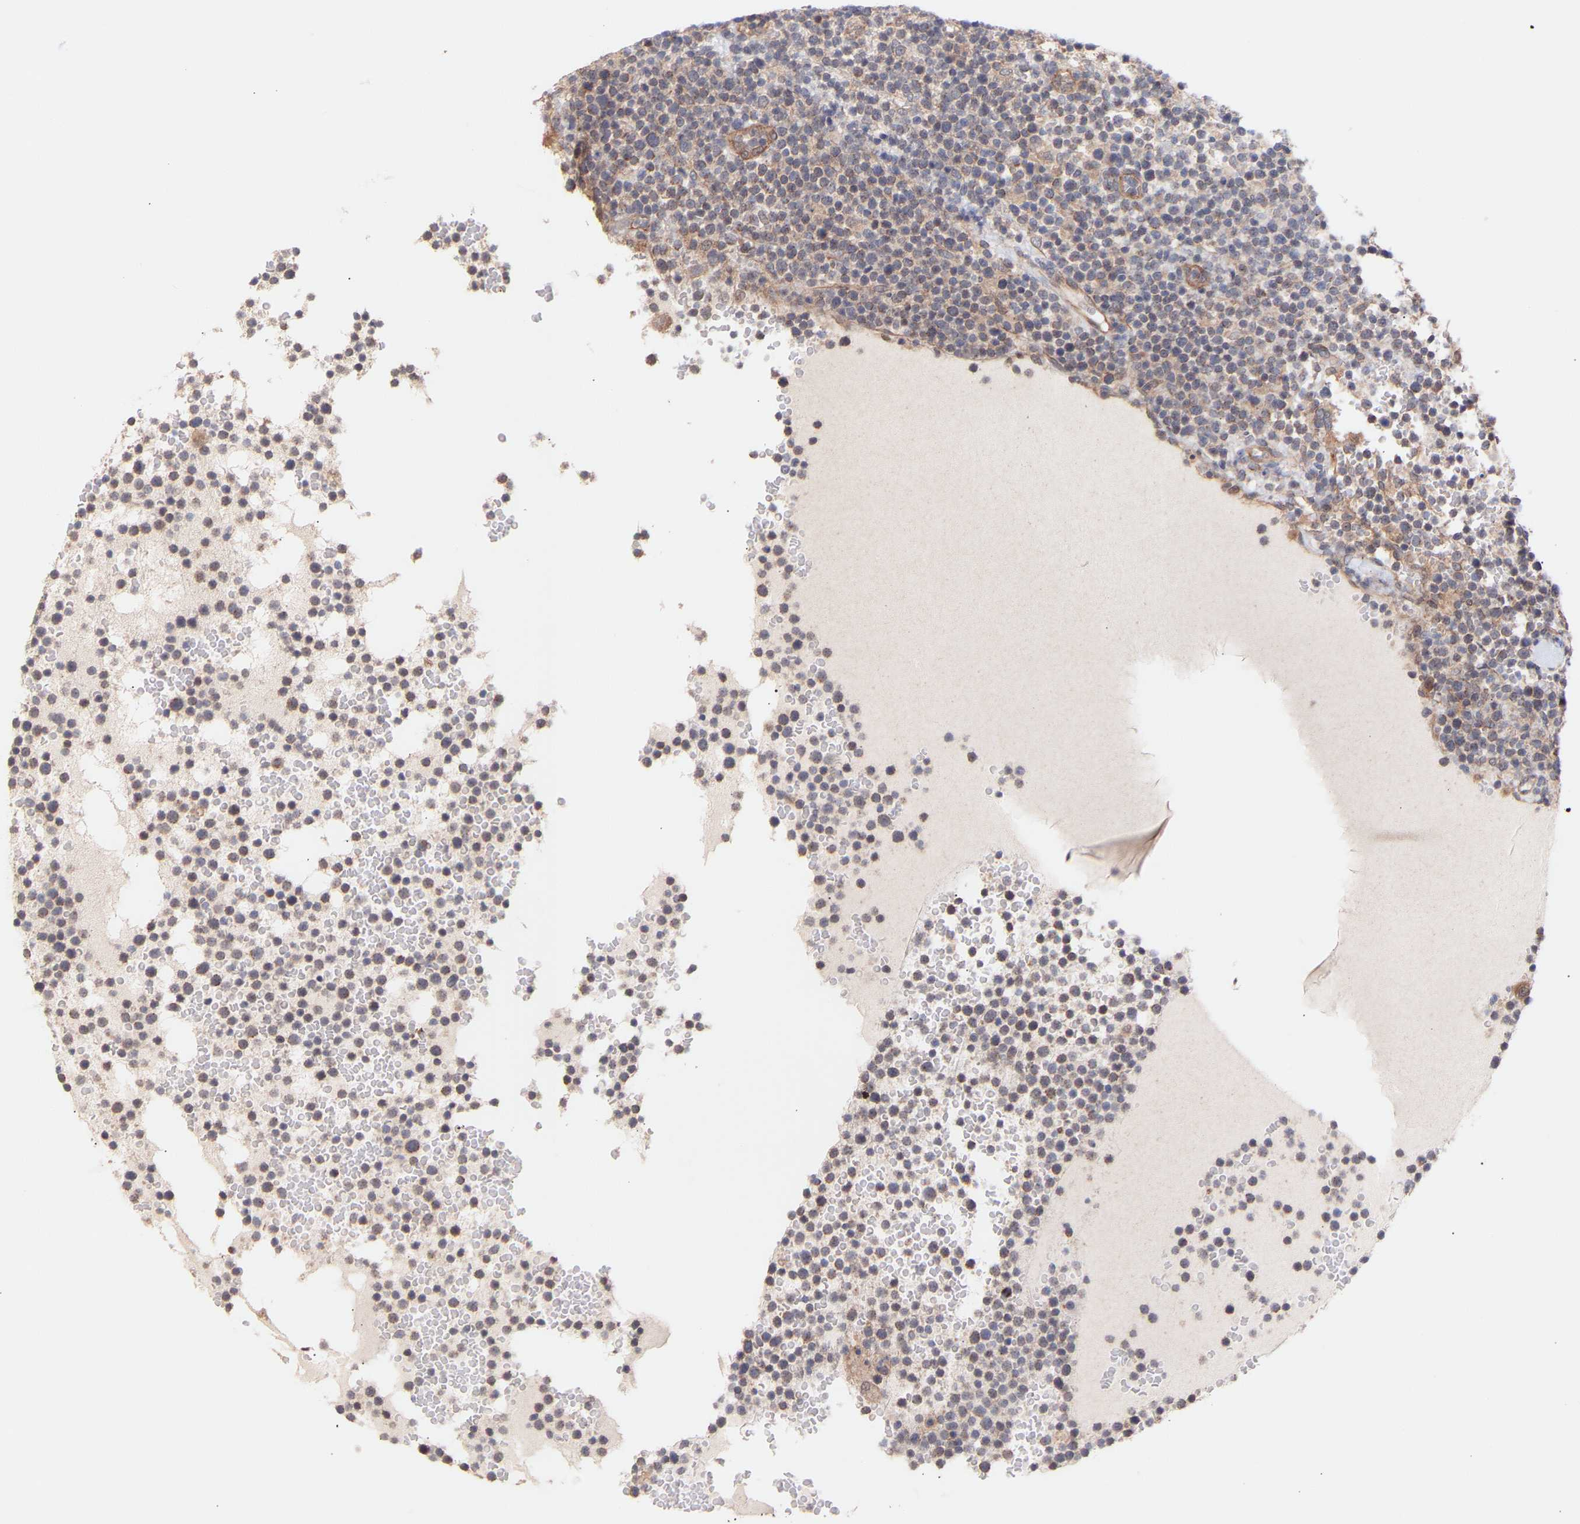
{"staining": {"intensity": "weak", "quantity": "25%-75%", "location": "cytoplasmic/membranous"}, "tissue": "lymphoma", "cell_type": "Tumor cells", "image_type": "cancer", "snomed": [{"axis": "morphology", "description": "Malignant lymphoma, non-Hodgkin's type, High grade"}, {"axis": "topography", "description": "Lymph node"}], "caption": "Lymphoma tissue demonstrates weak cytoplasmic/membranous staining in approximately 25%-75% of tumor cells", "gene": "PDLIM5", "patient": {"sex": "male", "age": 61}}